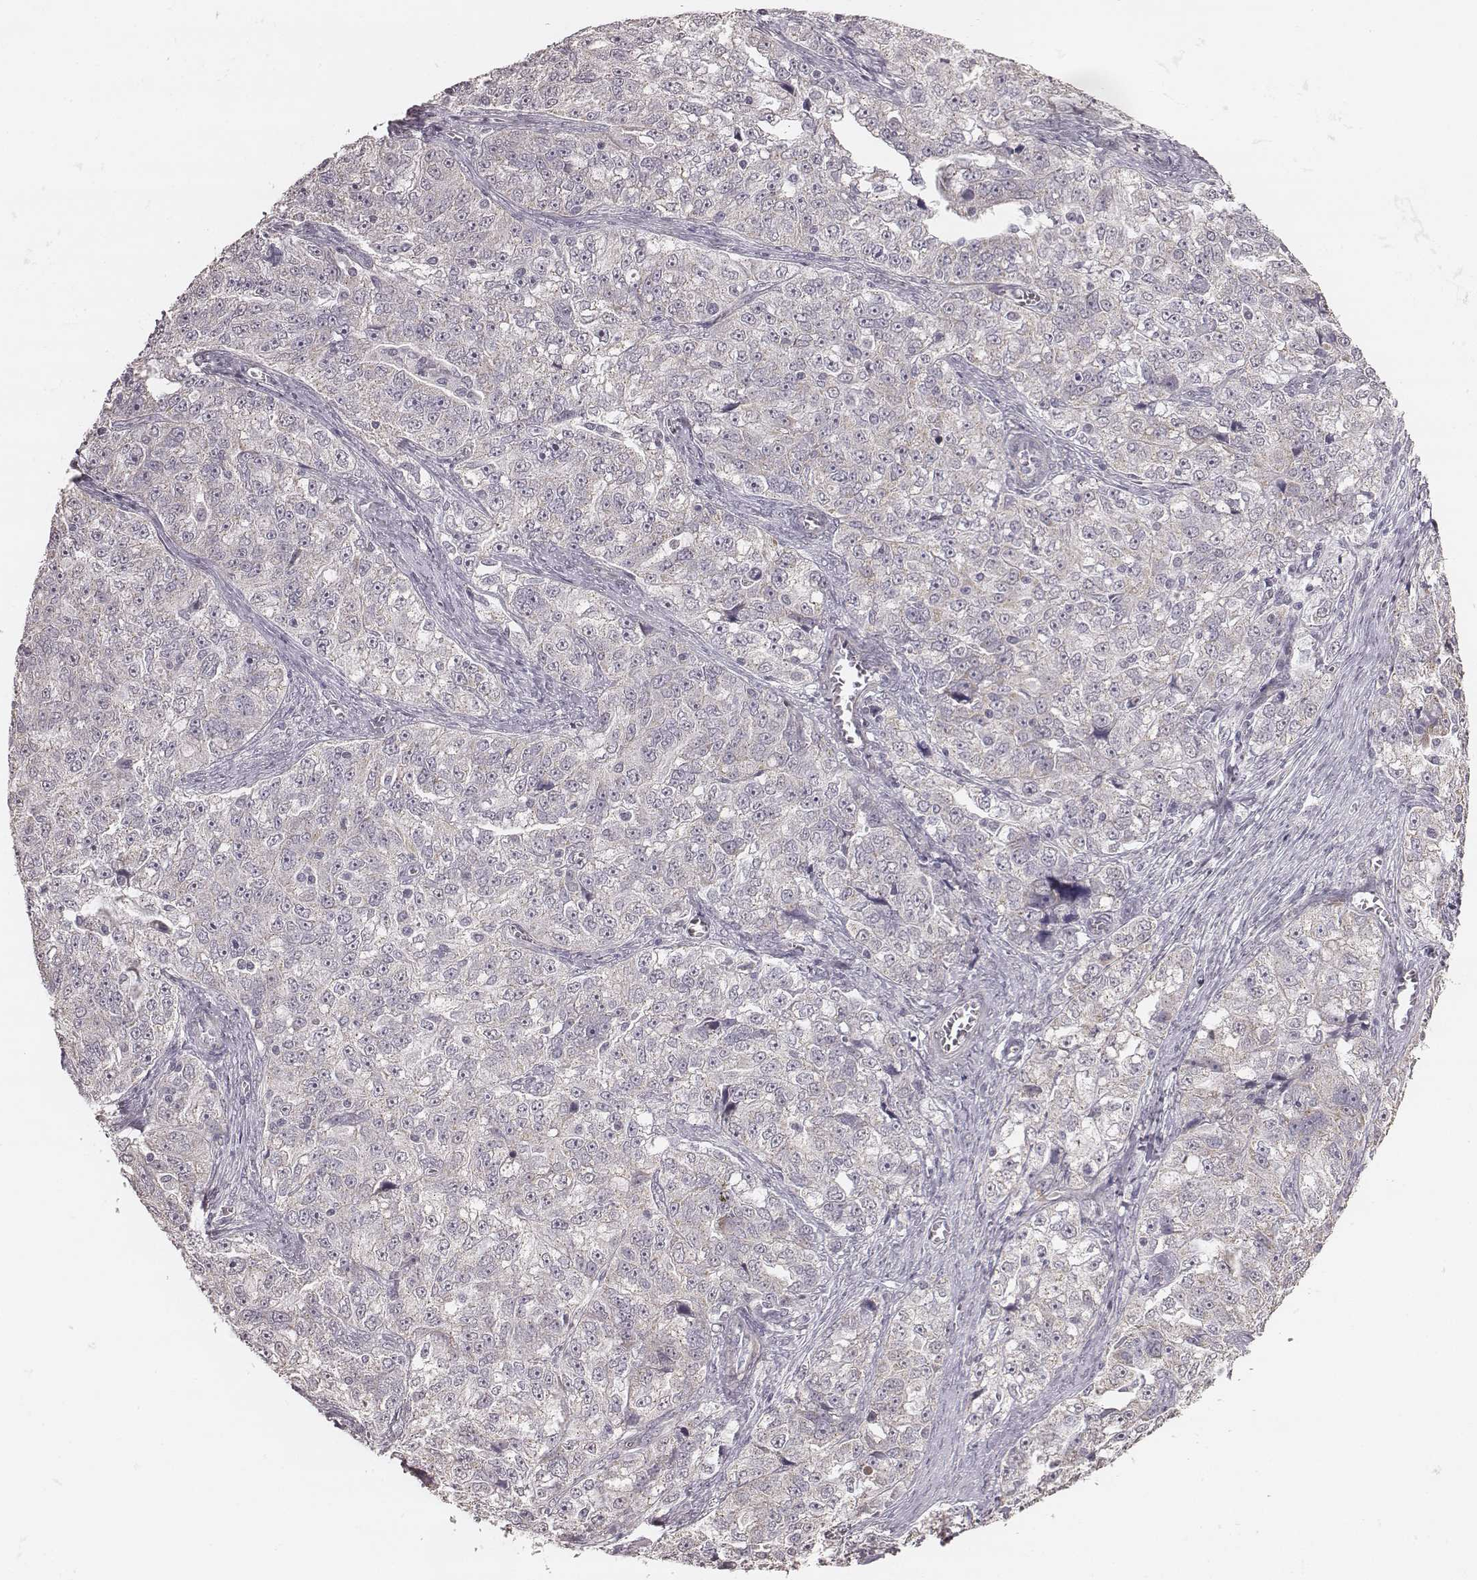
{"staining": {"intensity": "negative", "quantity": "none", "location": "none"}, "tissue": "ovarian cancer", "cell_type": "Tumor cells", "image_type": "cancer", "snomed": [{"axis": "morphology", "description": "Cystadenocarcinoma, serous, NOS"}, {"axis": "topography", "description": "Ovary"}], "caption": "Tumor cells are negative for protein expression in human ovarian cancer (serous cystadenocarcinoma).", "gene": "SLC7A4", "patient": {"sex": "female", "age": 51}}